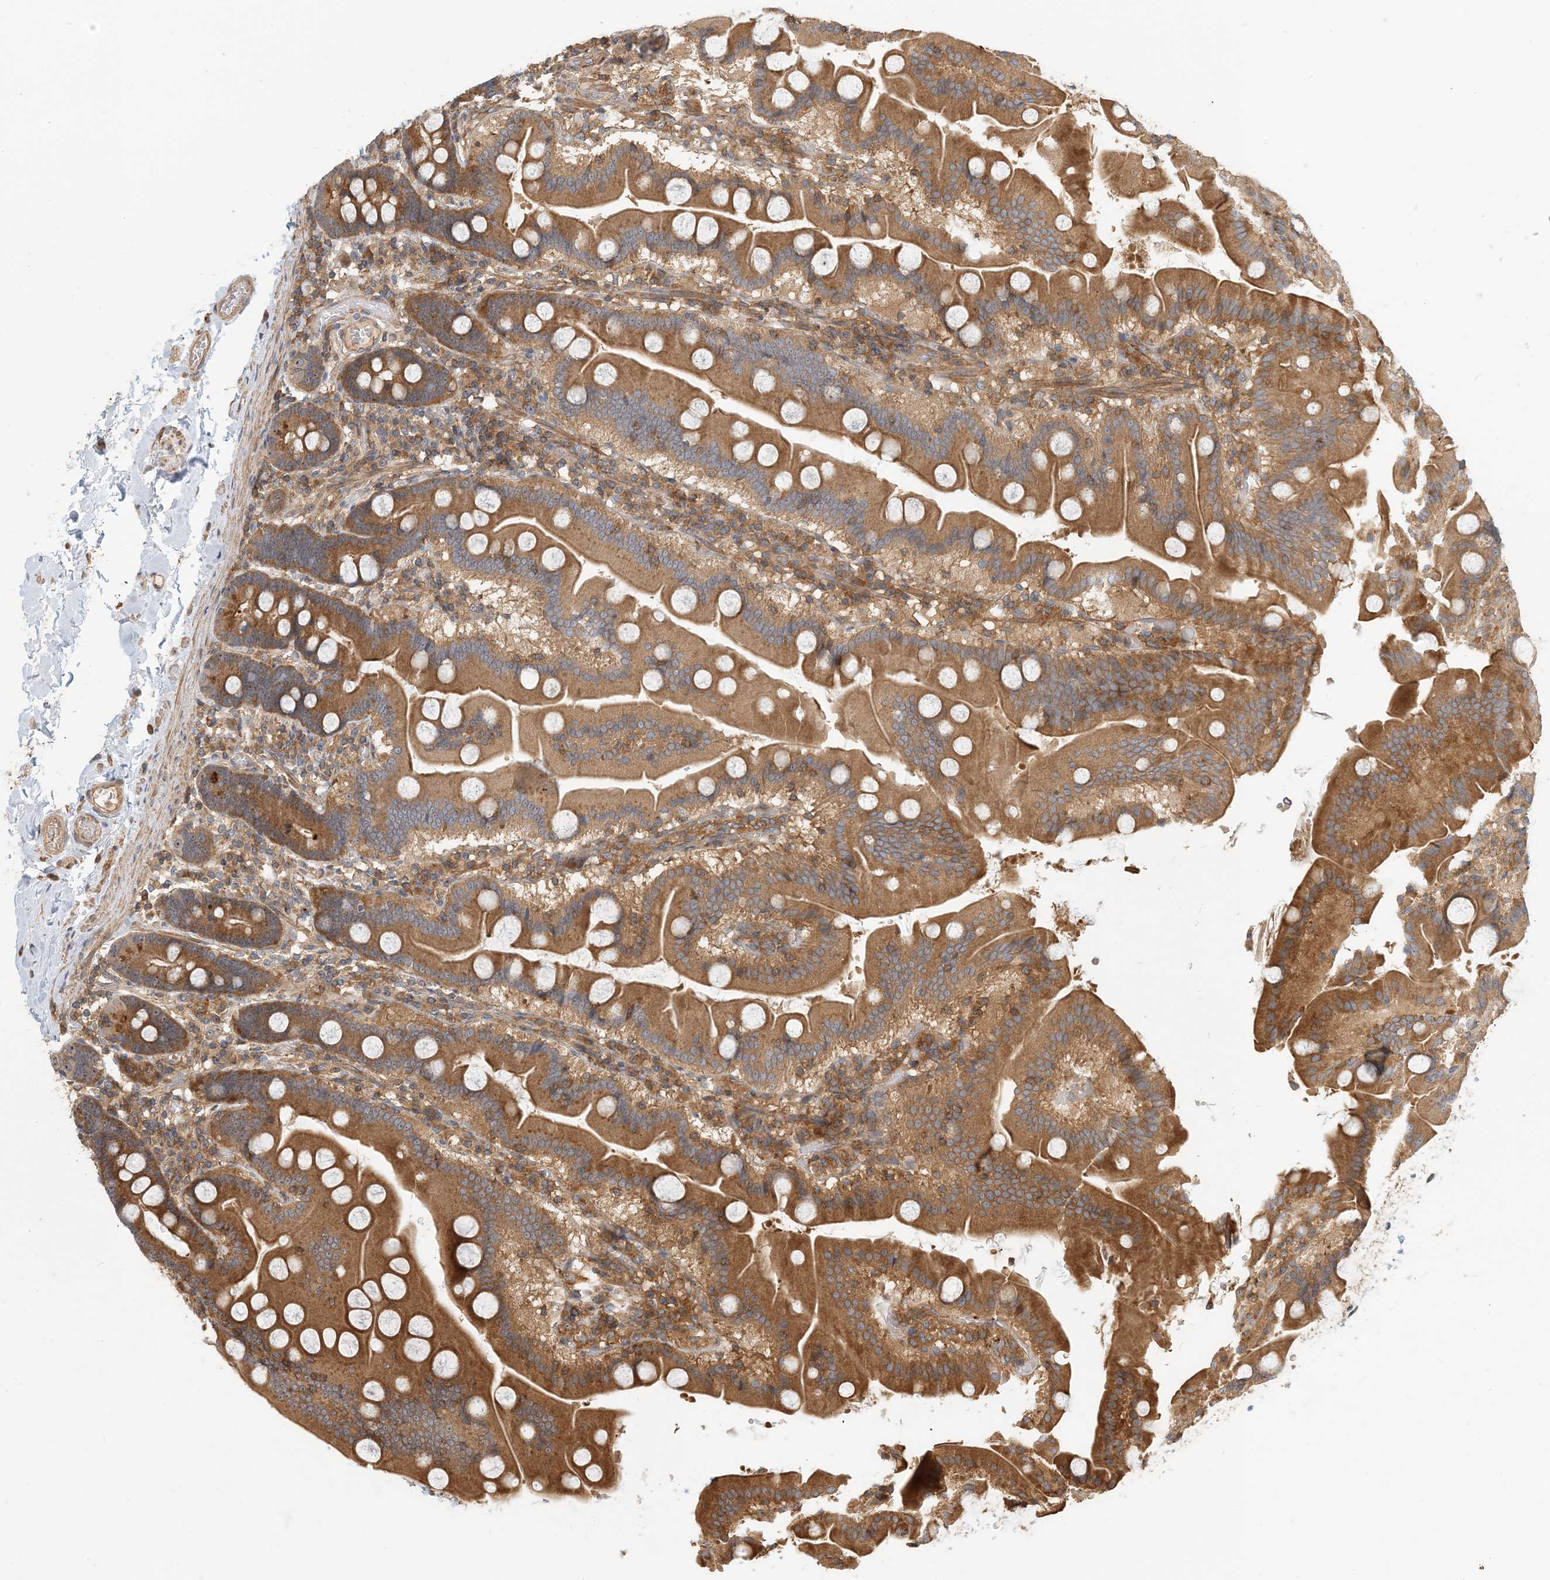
{"staining": {"intensity": "moderate", "quantity": ">75%", "location": "cytoplasmic/membranous"}, "tissue": "duodenum", "cell_type": "Glandular cells", "image_type": "normal", "snomed": [{"axis": "morphology", "description": "Normal tissue, NOS"}, {"axis": "topography", "description": "Duodenum"}], "caption": "A brown stain highlights moderate cytoplasmic/membranous positivity of a protein in glandular cells of unremarkable human duodenum. (Stains: DAB in brown, nuclei in blue, Microscopy: brightfield microscopy at high magnification).", "gene": "COLEC11", "patient": {"sex": "male", "age": 55}}